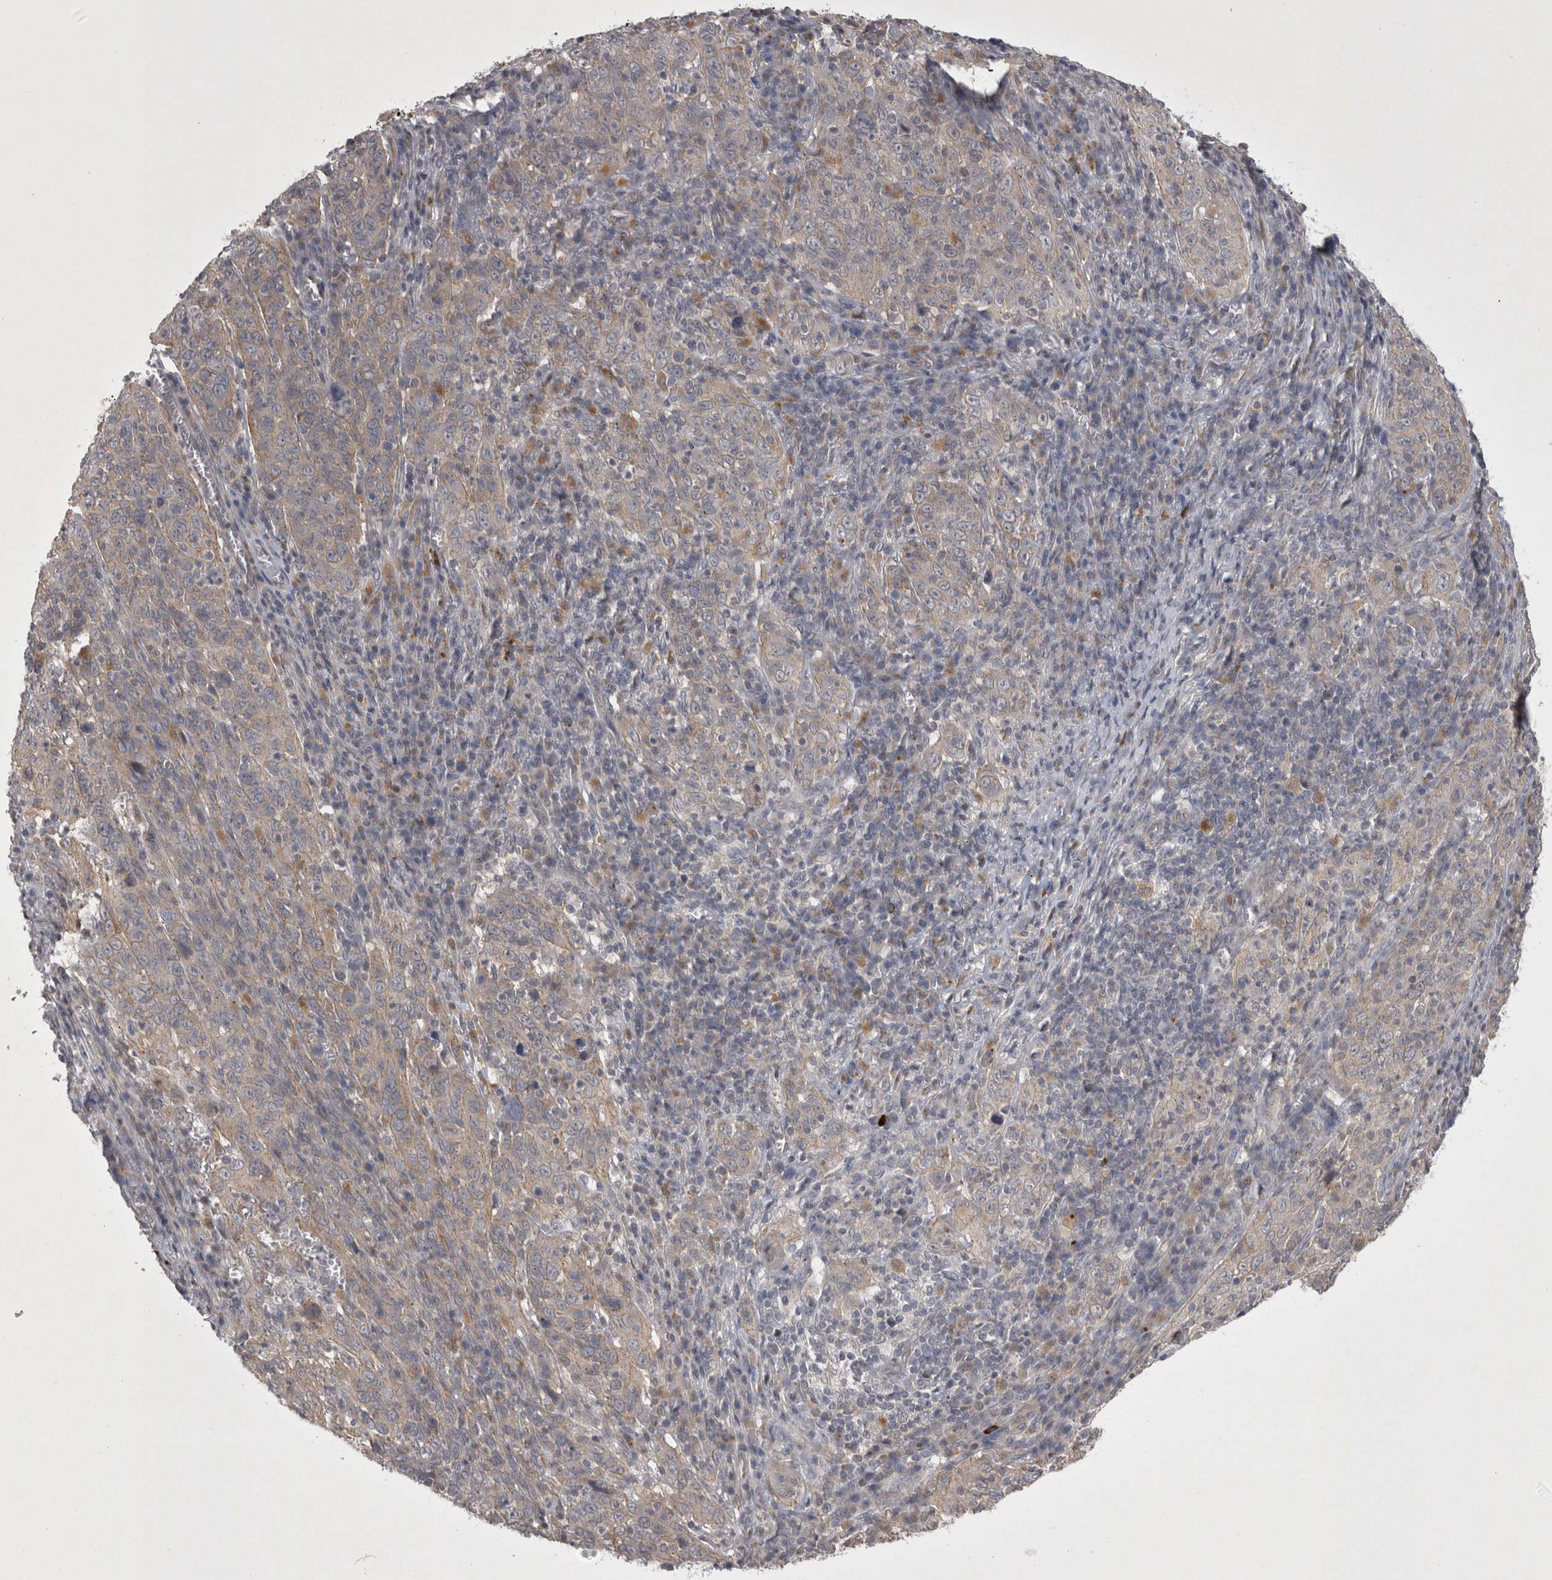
{"staining": {"intensity": "weak", "quantity": ">75%", "location": "cytoplasmic/membranous"}, "tissue": "cervical cancer", "cell_type": "Tumor cells", "image_type": "cancer", "snomed": [{"axis": "morphology", "description": "Squamous cell carcinoma, NOS"}, {"axis": "topography", "description": "Cervix"}], "caption": "Squamous cell carcinoma (cervical) stained for a protein shows weak cytoplasmic/membranous positivity in tumor cells. The staining was performed using DAB (3,3'-diaminobenzidine), with brown indicating positive protein expression. Nuclei are stained blue with hematoxylin.", "gene": "CTBS", "patient": {"sex": "female", "age": 46}}